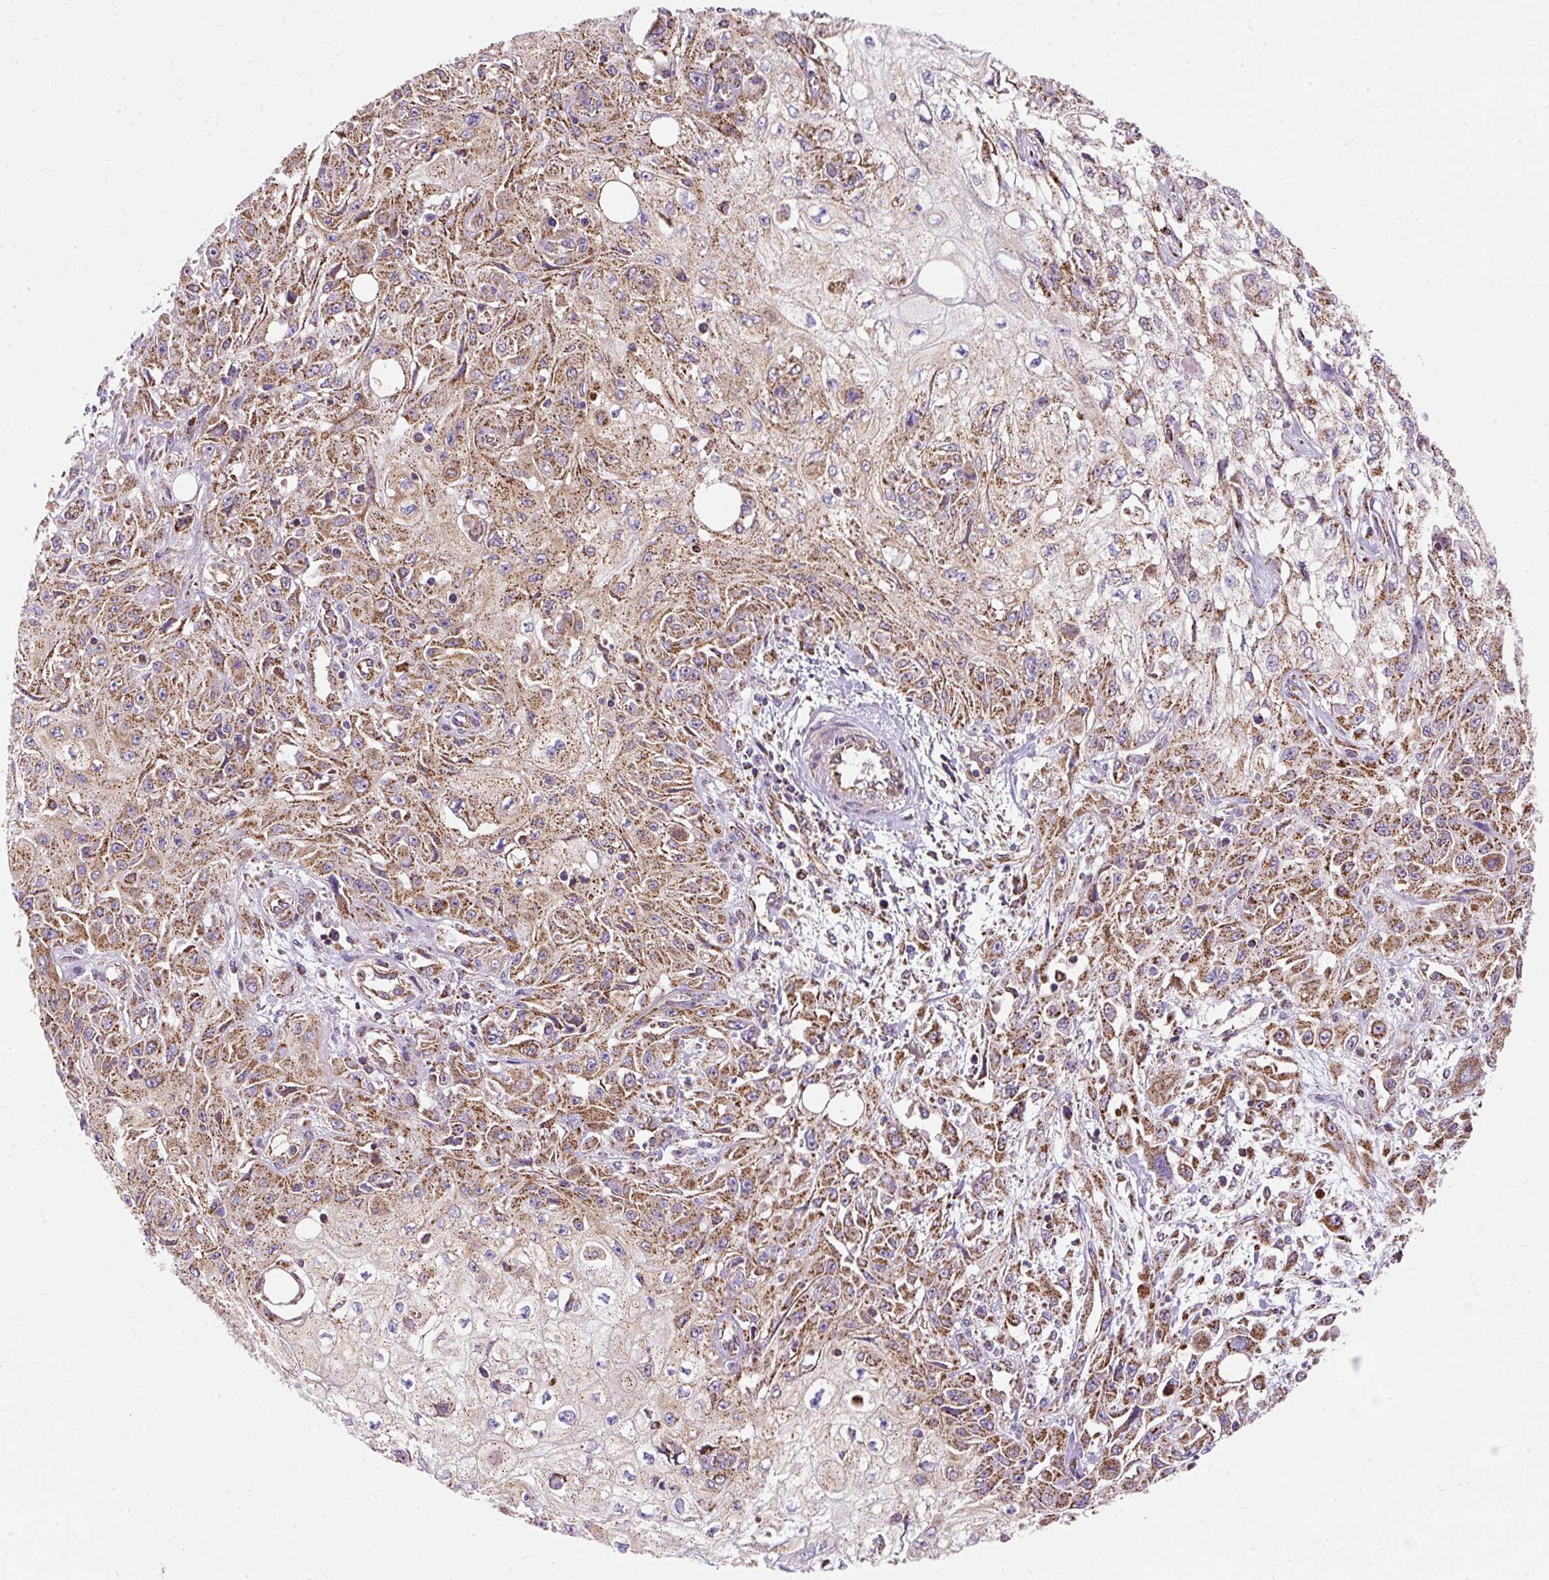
{"staining": {"intensity": "moderate", "quantity": ">75%", "location": "cytoplasmic/membranous"}, "tissue": "skin cancer", "cell_type": "Tumor cells", "image_type": "cancer", "snomed": [{"axis": "morphology", "description": "Squamous cell carcinoma, NOS"}, {"axis": "morphology", "description": "Squamous cell carcinoma, metastatic, NOS"}, {"axis": "topography", "description": "Skin"}, {"axis": "topography", "description": "Lymph node"}], "caption": "Skin cancer (metastatic squamous cell carcinoma) was stained to show a protein in brown. There is medium levels of moderate cytoplasmic/membranous staining in about >75% of tumor cells.", "gene": "CEP290", "patient": {"sex": "male", "age": 75}}